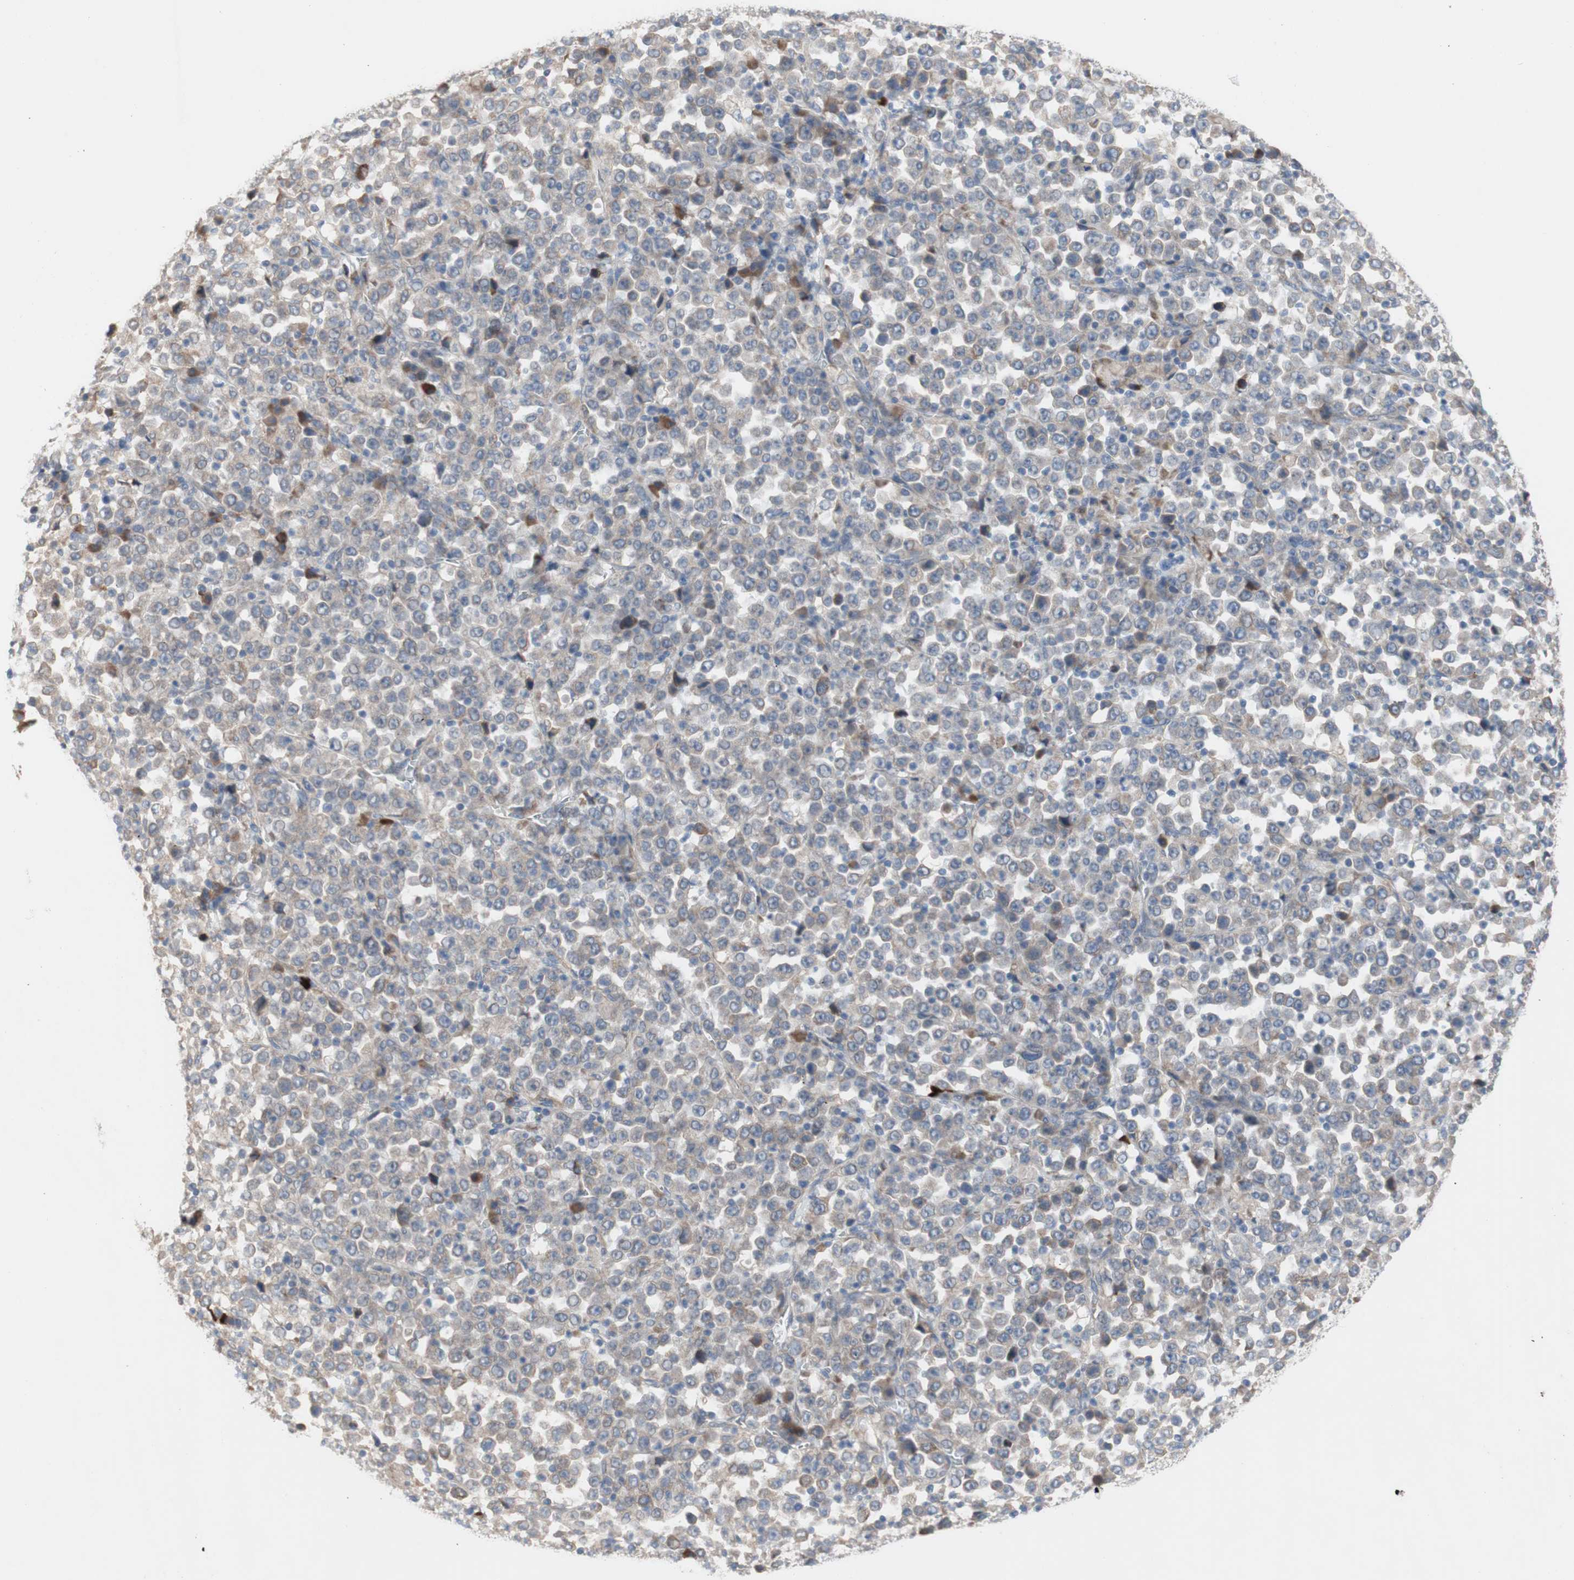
{"staining": {"intensity": "weak", "quantity": ">75%", "location": "cytoplasmic/membranous"}, "tissue": "stomach cancer", "cell_type": "Tumor cells", "image_type": "cancer", "snomed": [{"axis": "morphology", "description": "Normal tissue, NOS"}, {"axis": "morphology", "description": "Adenocarcinoma, NOS"}, {"axis": "topography", "description": "Stomach, upper"}, {"axis": "topography", "description": "Stomach"}], "caption": "DAB immunohistochemical staining of stomach cancer (adenocarcinoma) demonstrates weak cytoplasmic/membranous protein staining in approximately >75% of tumor cells.", "gene": "TTC14", "patient": {"sex": "male", "age": 59}}